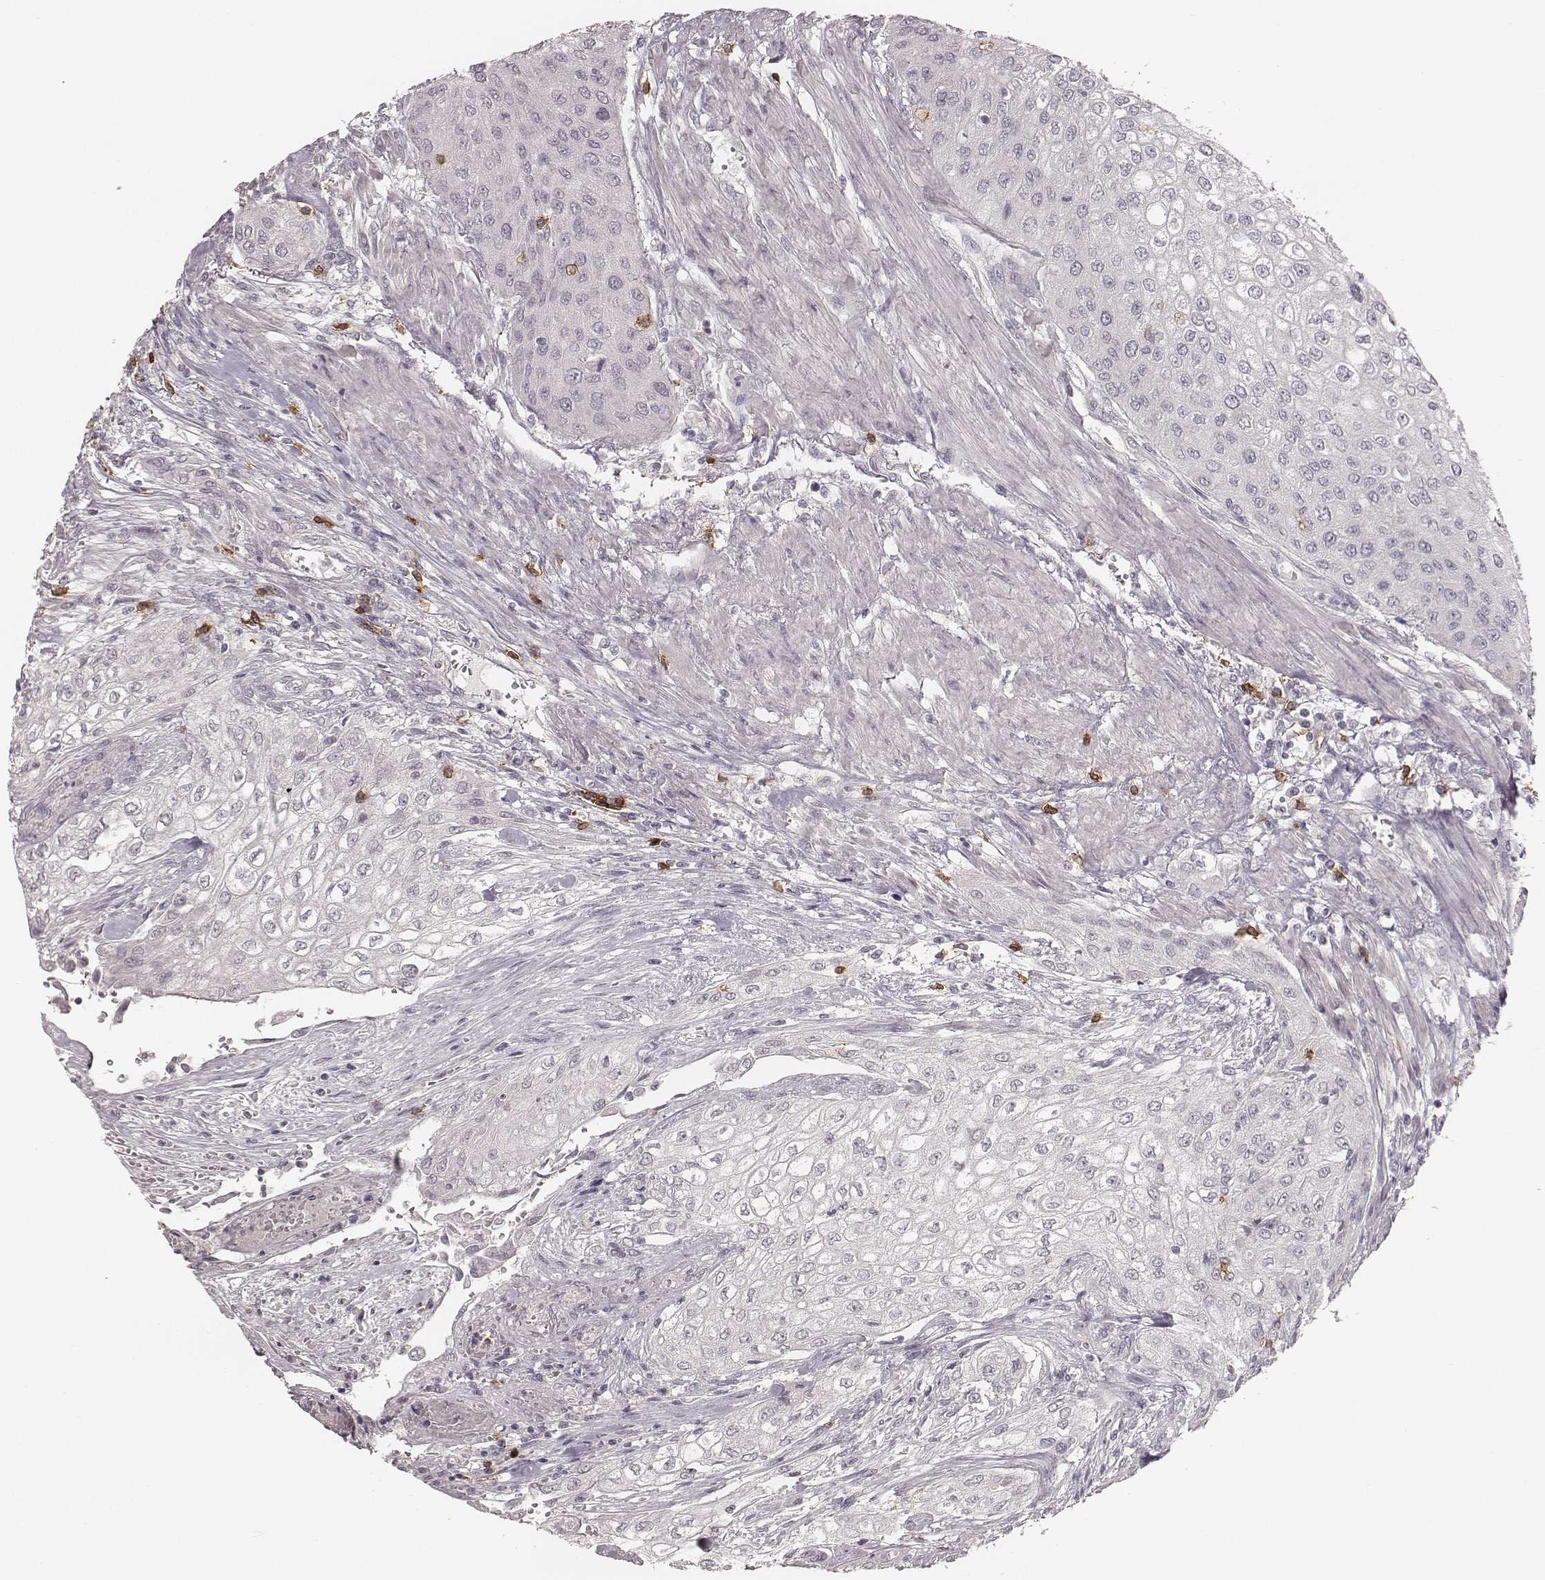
{"staining": {"intensity": "negative", "quantity": "none", "location": "none"}, "tissue": "urothelial cancer", "cell_type": "Tumor cells", "image_type": "cancer", "snomed": [{"axis": "morphology", "description": "Urothelial carcinoma, High grade"}, {"axis": "topography", "description": "Urinary bladder"}], "caption": "A high-resolution image shows immunohistochemistry staining of urothelial cancer, which demonstrates no significant expression in tumor cells.", "gene": "CD8A", "patient": {"sex": "male", "age": 62}}